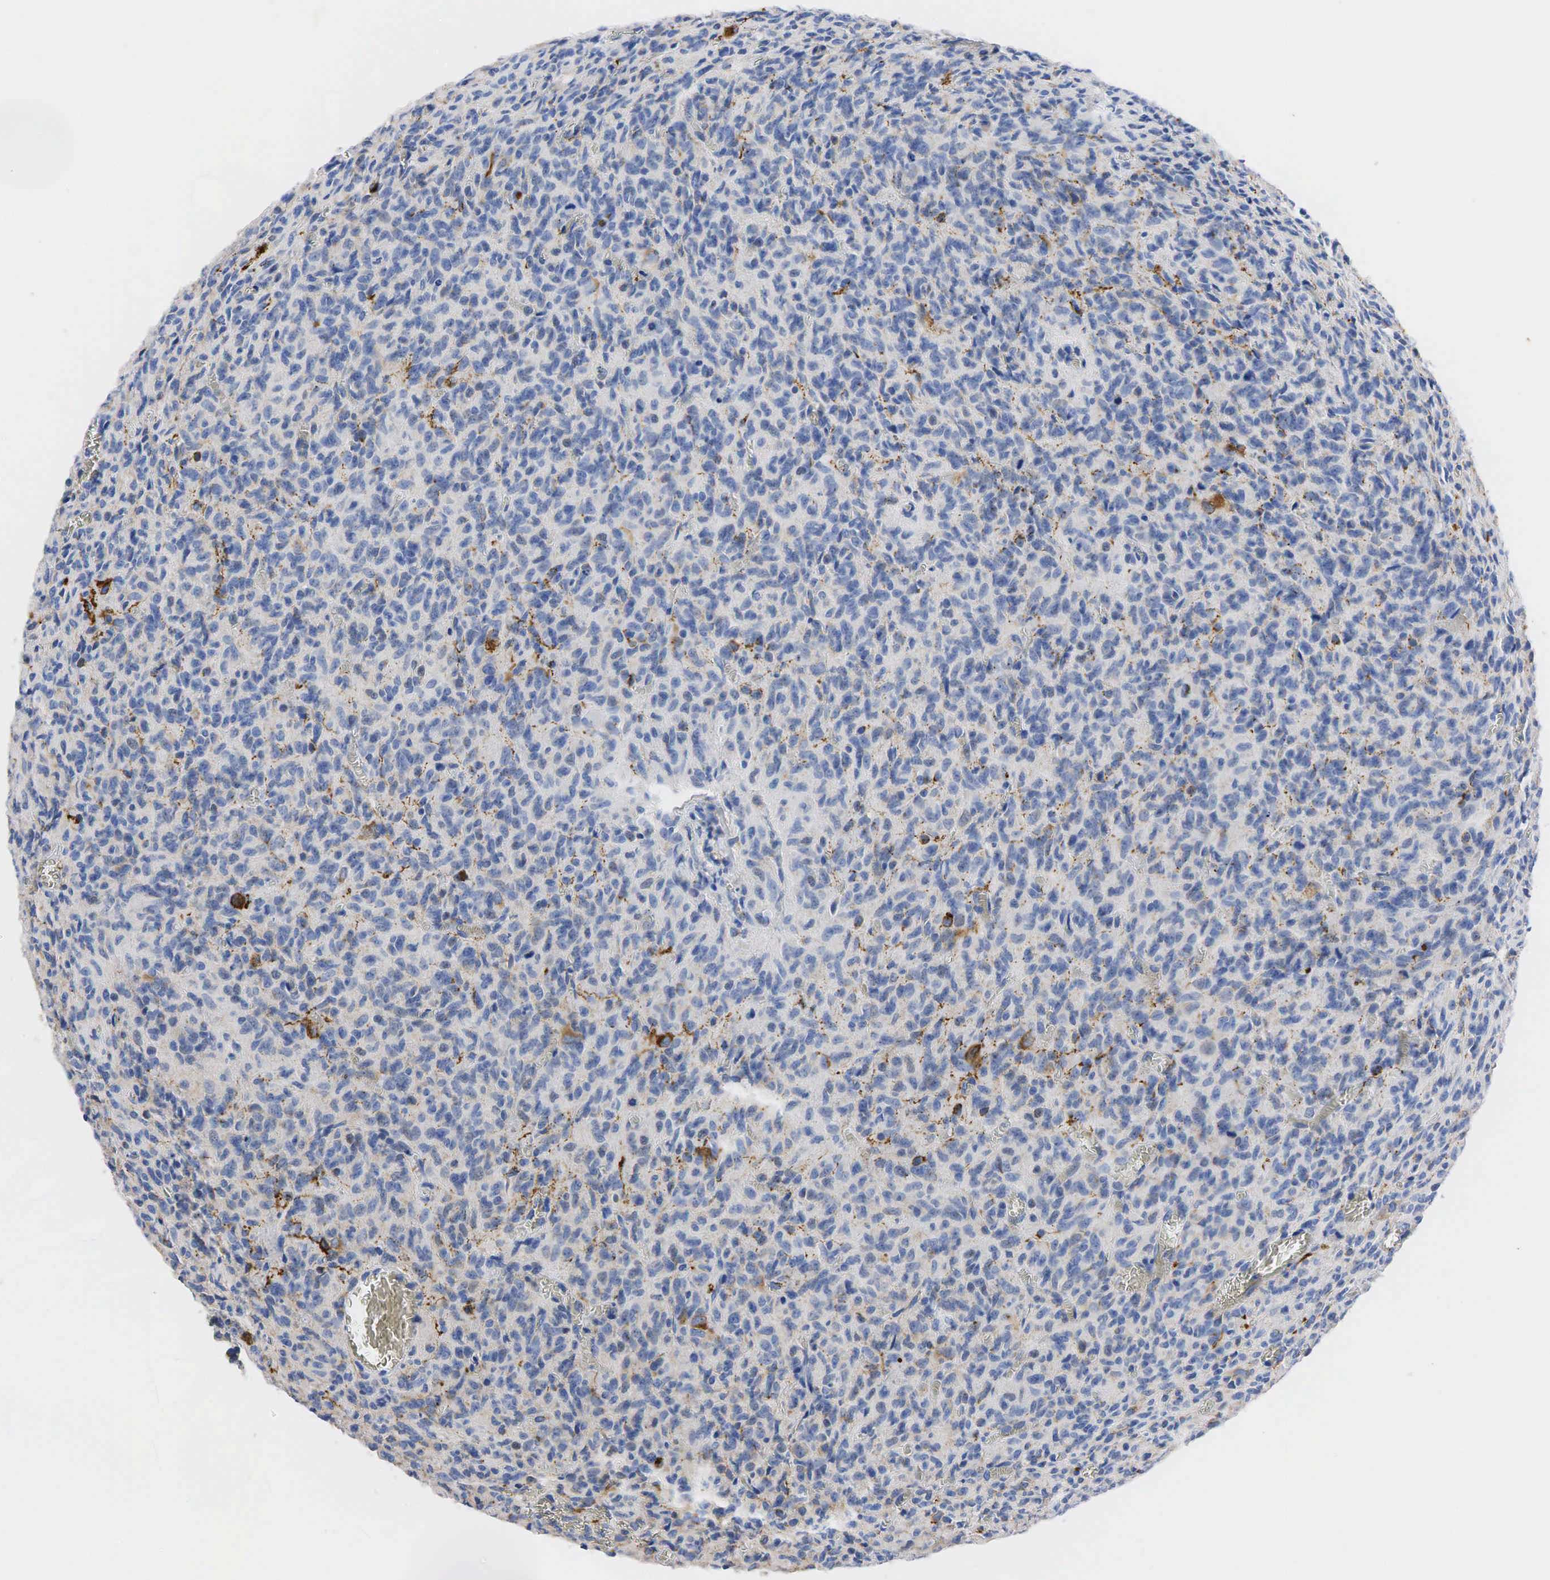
{"staining": {"intensity": "moderate", "quantity": "<25%", "location": "cytoplasmic/membranous"}, "tissue": "glioma", "cell_type": "Tumor cells", "image_type": "cancer", "snomed": [{"axis": "morphology", "description": "Glioma, malignant, High grade"}, {"axis": "topography", "description": "Brain"}], "caption": "Immunohistochemical staining of human glioma exhibits moderate cytoplasmic/membranous protein positivity in about <25% of tumor cells. (DAB (3,3'-diaminobenzidine) IHC with brightfield microscopy, high magnification).", "gene": "SYP", "patient": {"sex": "male", "age": 56}}